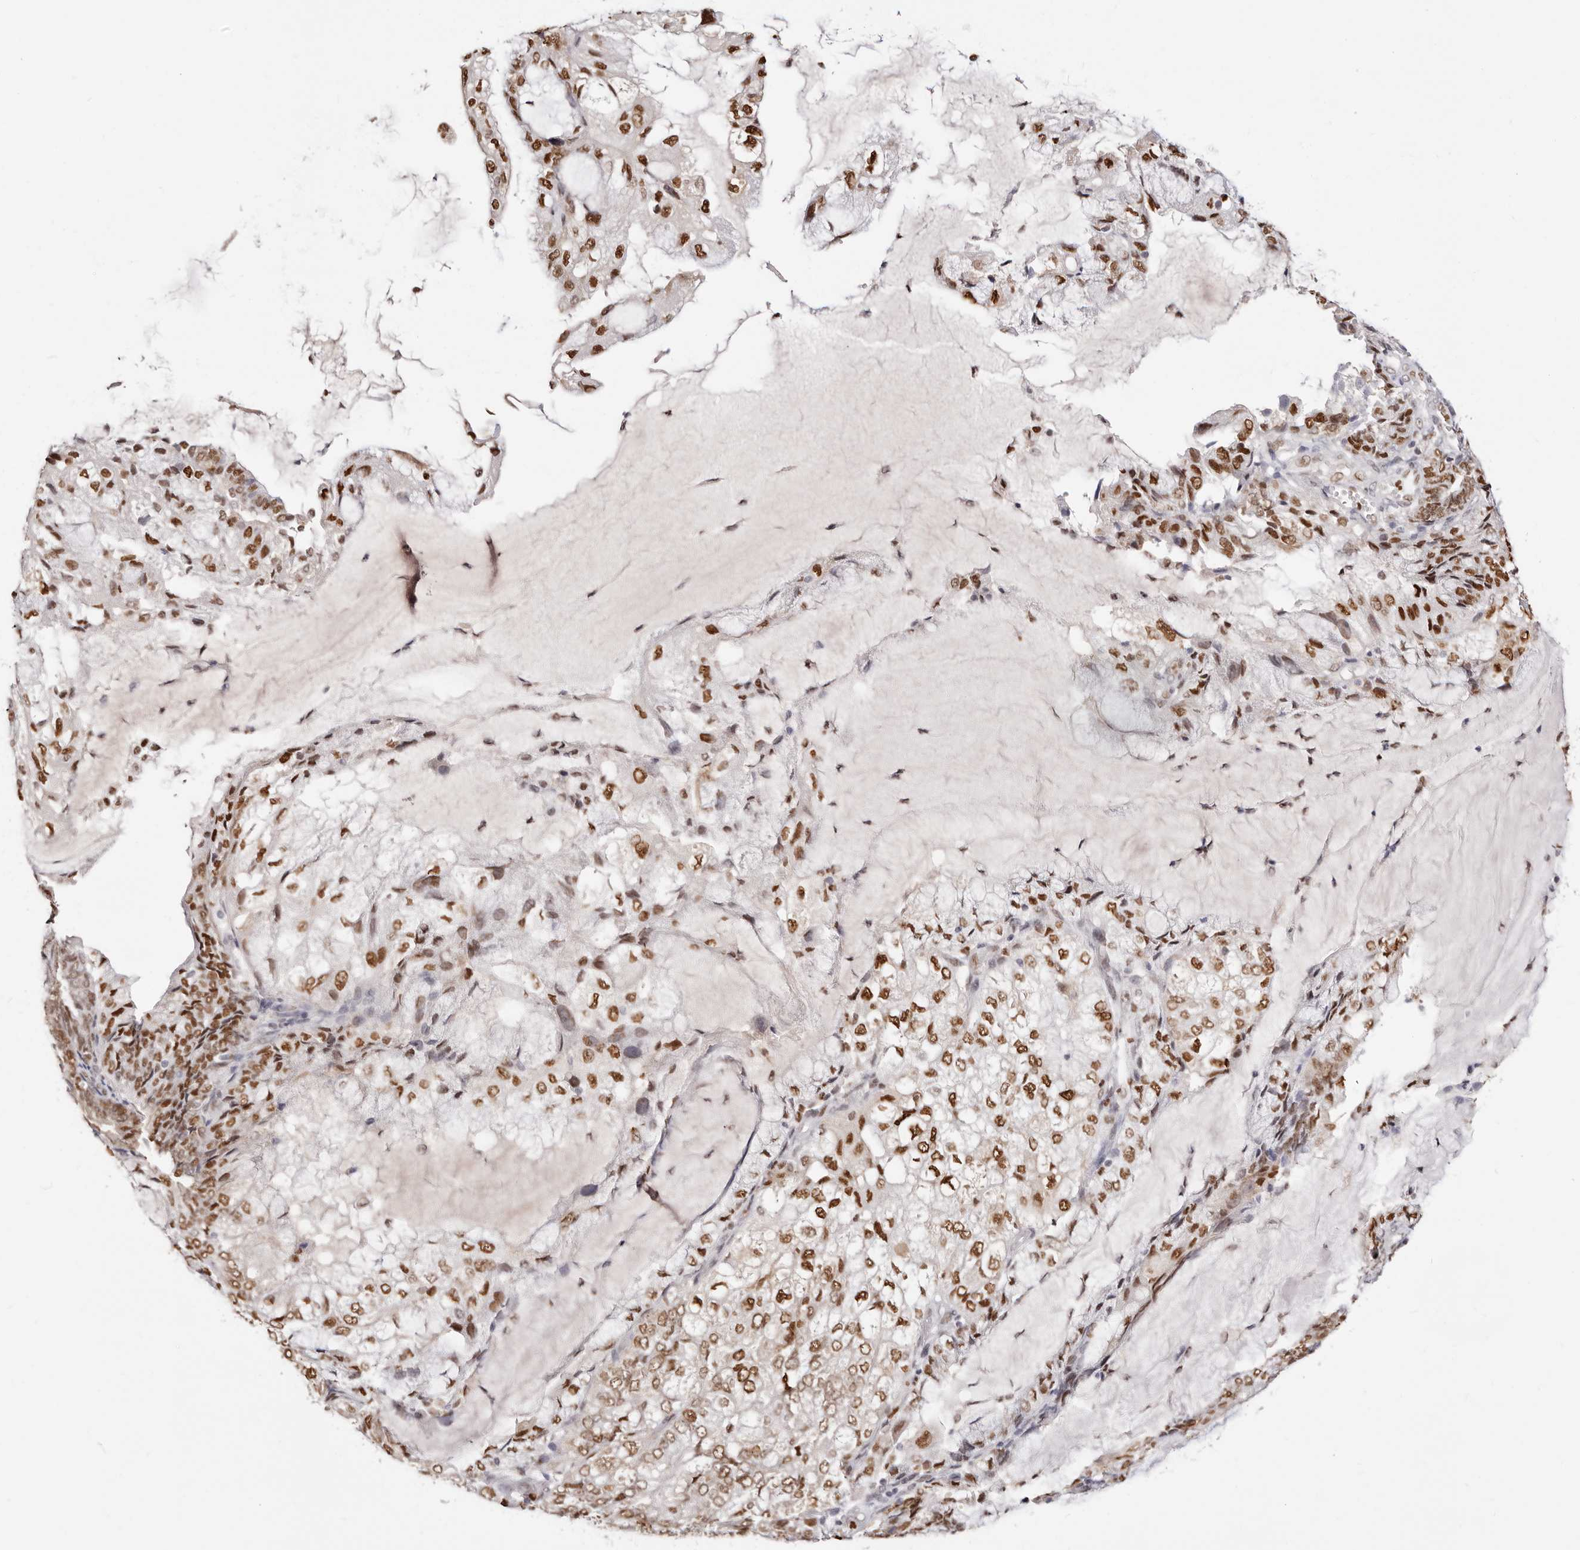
{"staining": {"intensity": "moderate", "quantity": ">75%", "location": "nuclear"}, "tissue": "endometrial cancer", "cell_type": "Tumor cells", "image_type": "cancer", "snomed": [{"axis": "morphology", "description": "Adenocarcinoma, NOS"}, {"axis": "topography", "description": "Endometrium"}], "caption": "Immunohistochemical staining of human adenocarcinoma (endometrial) demonstrates medium levels of moderate nuclear expression in approximately >75% of tumor cells.", "gene": "TKT", "patient": {"sex": "female", "age": 81}}